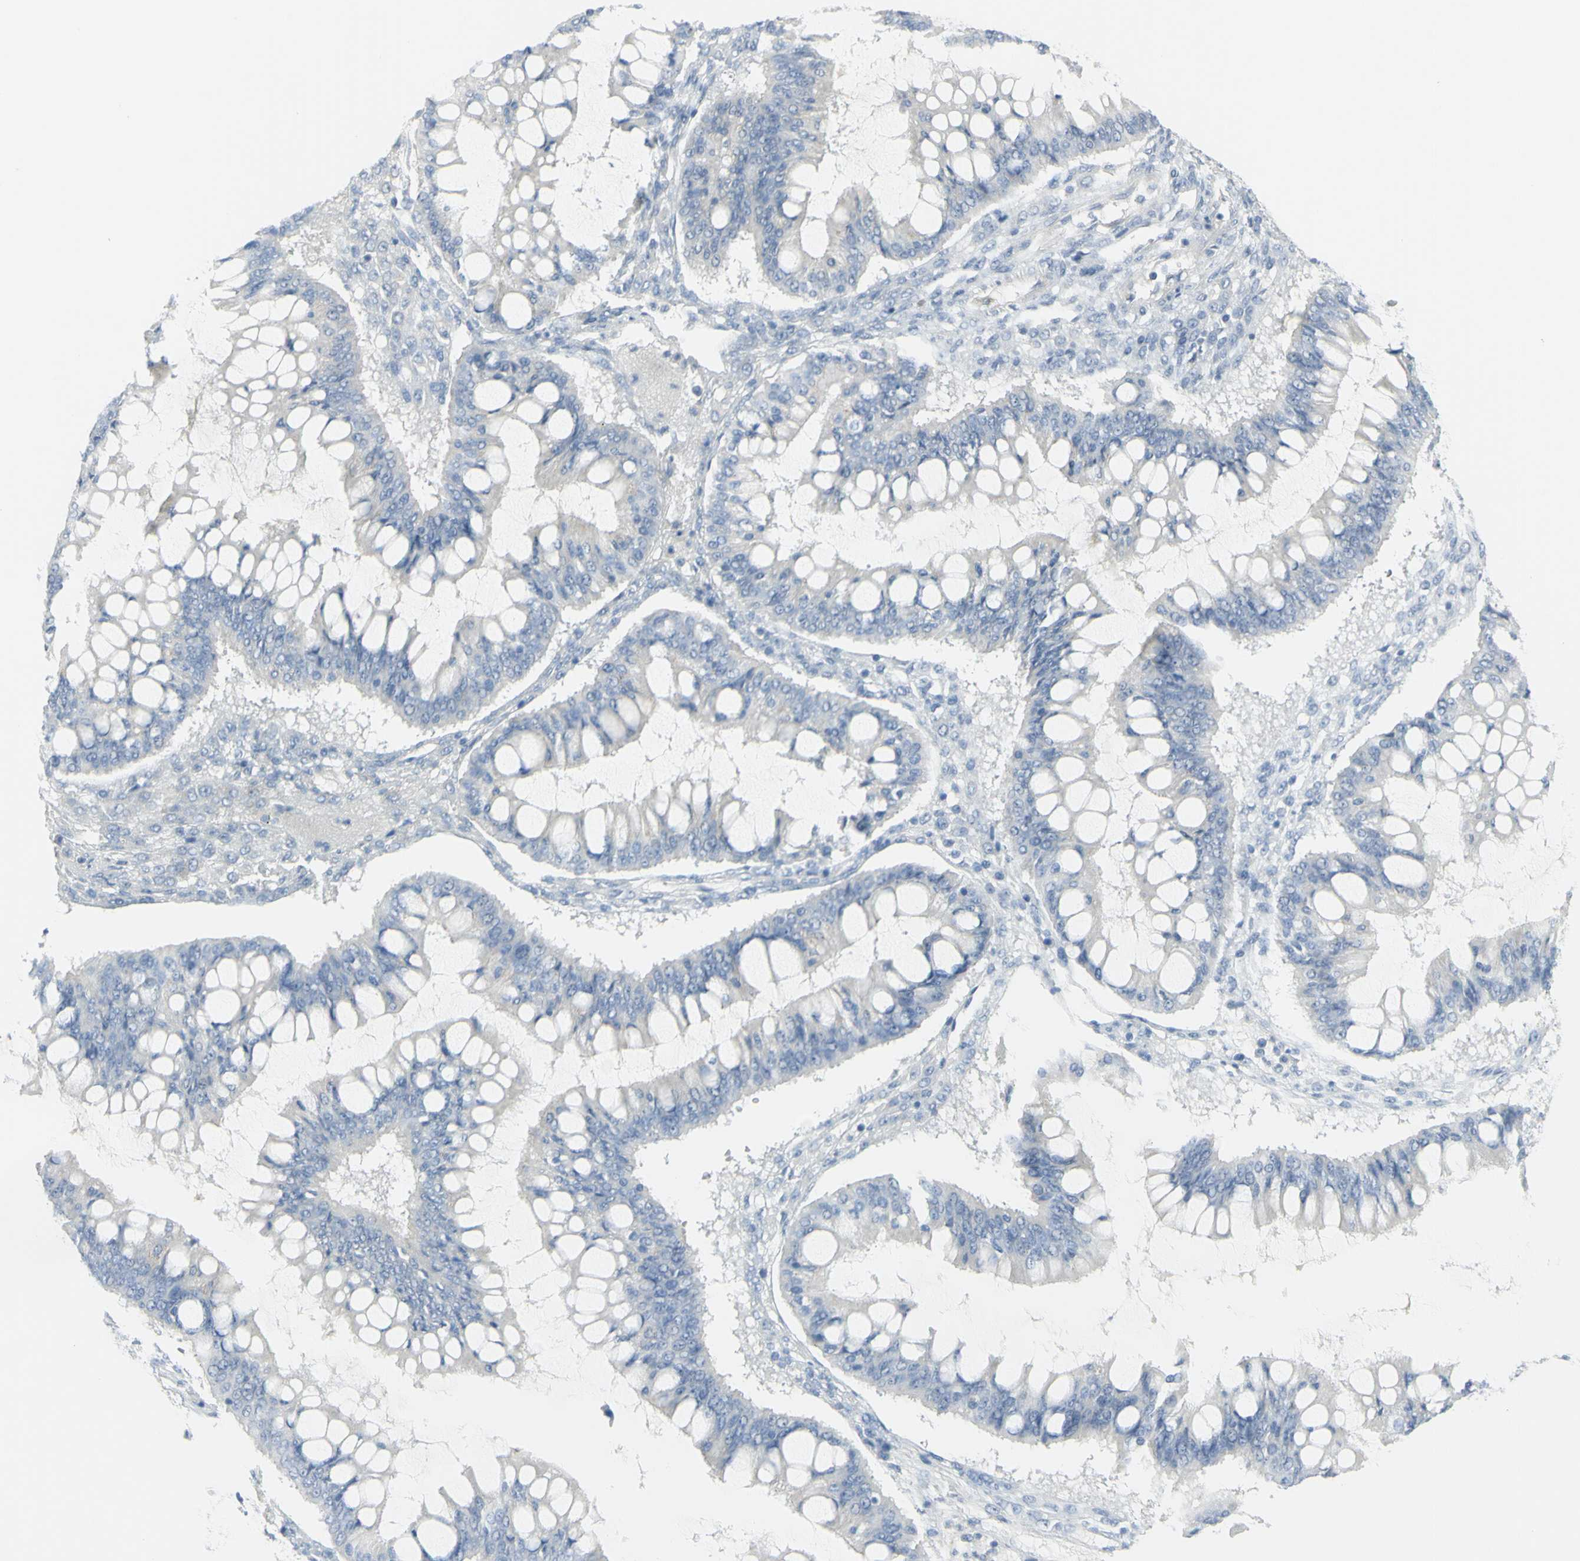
{"staining": {"intensity": "negative", "quantity": "none", "location": "none"}, "tissue": "ovarian cancer", "cell_type": "Tumor cells", "image_type": "cancer", "snomed": [{"axis": "morphology", "description": "Cystadenocarcinoma, mucinous, NOS"}, {"axis": "topography", "description": "Ovary"}], "caption": "There is no significant staining in tumor cells of ovarian cancer.", "gene": "CD207", "patient": {"sex": "female", "age": 73}}